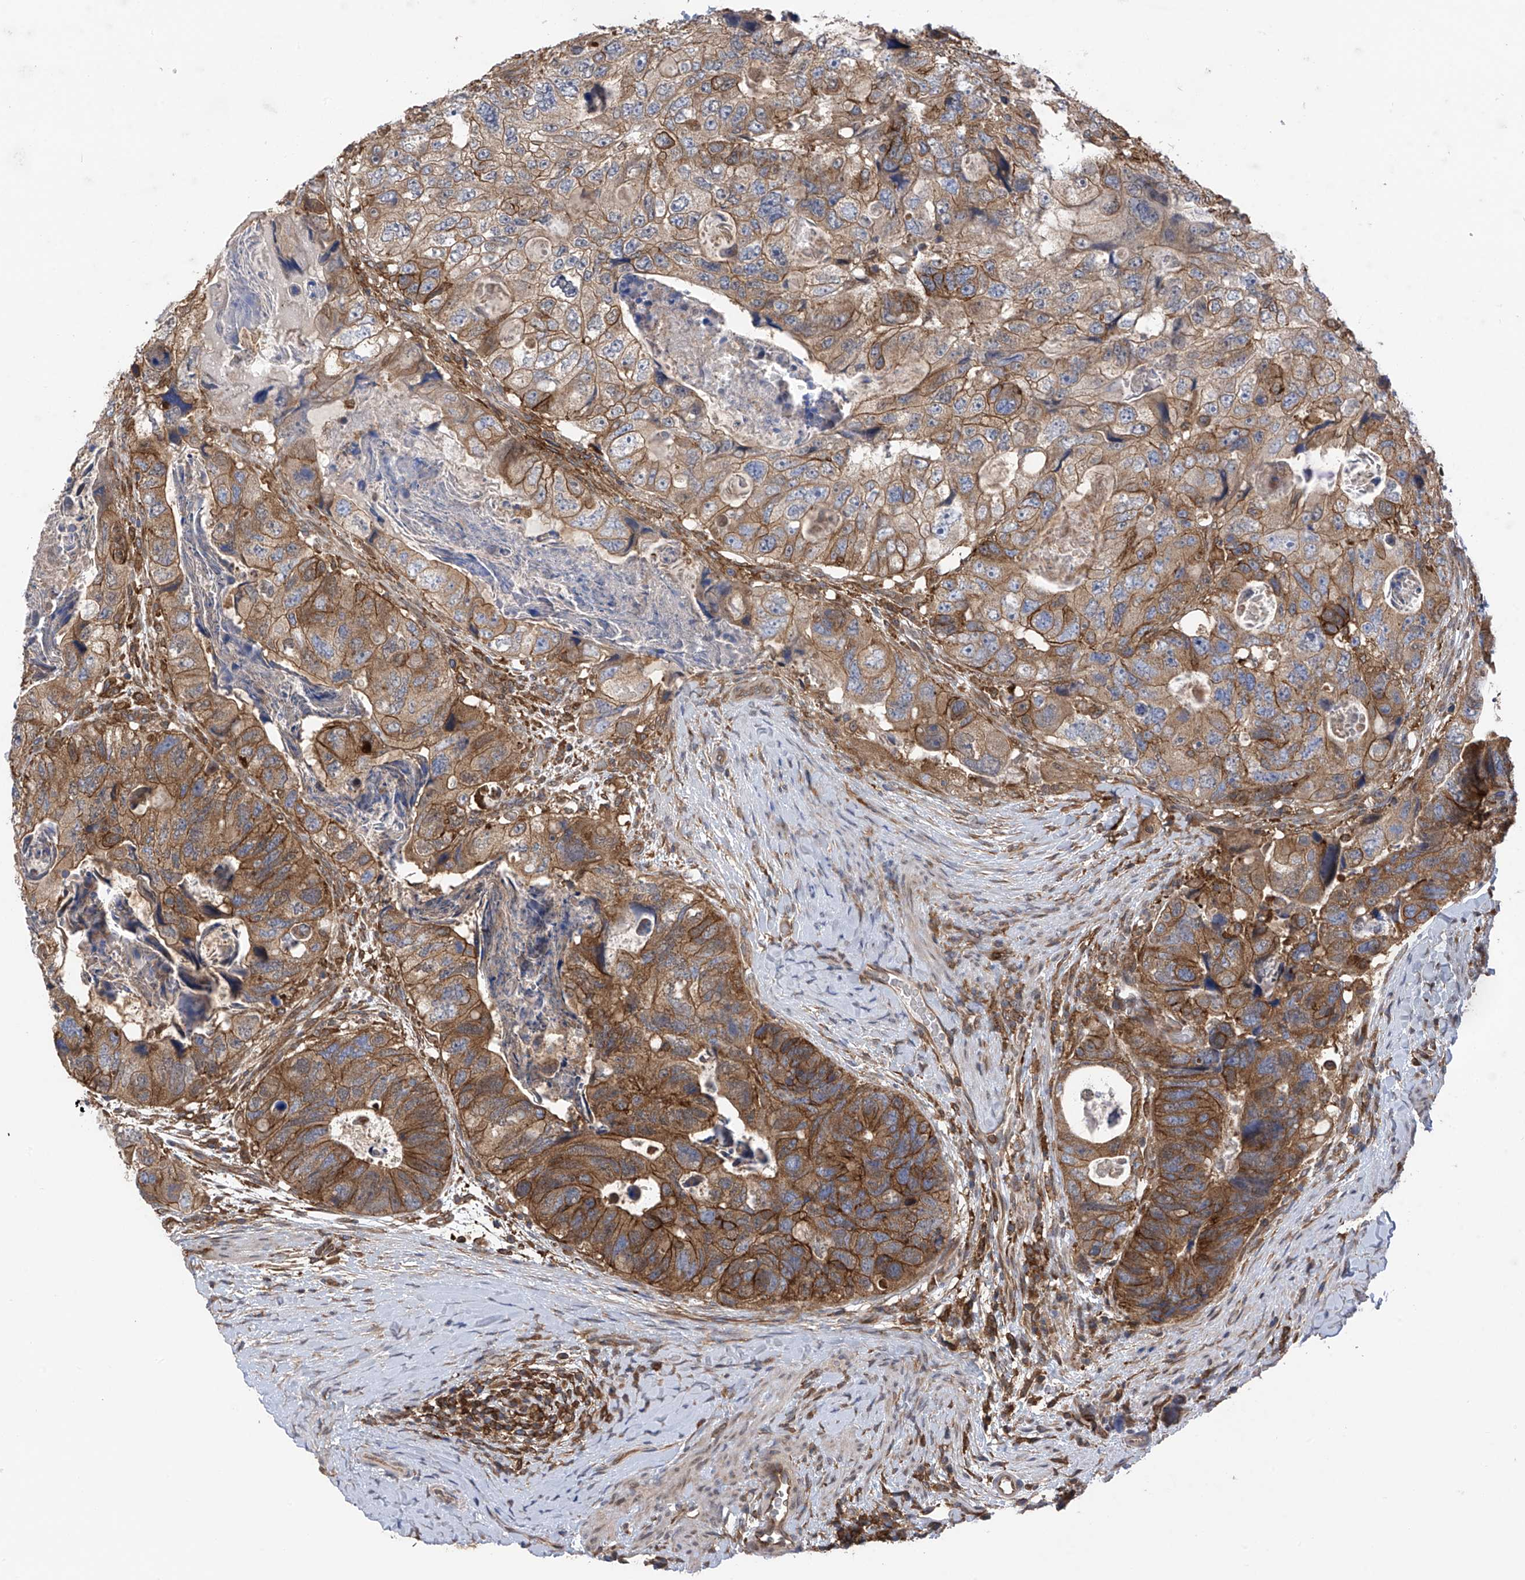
{"staining": {"intensity": "moderate", "quantity": "25%-75%", "location": "cytoplasmic/membranous"}, "tissue": "colorectal cancer", "cell_type": "Tumor cells", "image_type": "cancer", "snomed": [{"axis": "morphology", "description": "Adenocarcinoma, NOS"}, {"axis": "topography", "description": "Rectum"}], "caption": "Immunohistochemistry micrograph of human colorectal cancer (adenocarcinoma) stained for a protein (brown), which shows medium levels of moderate cytoplasmic/membranous positivity in approximately 25%-75% of tumor cells.", "gene": "CHPF", "patient": {"sex": "male", "age": 59}}